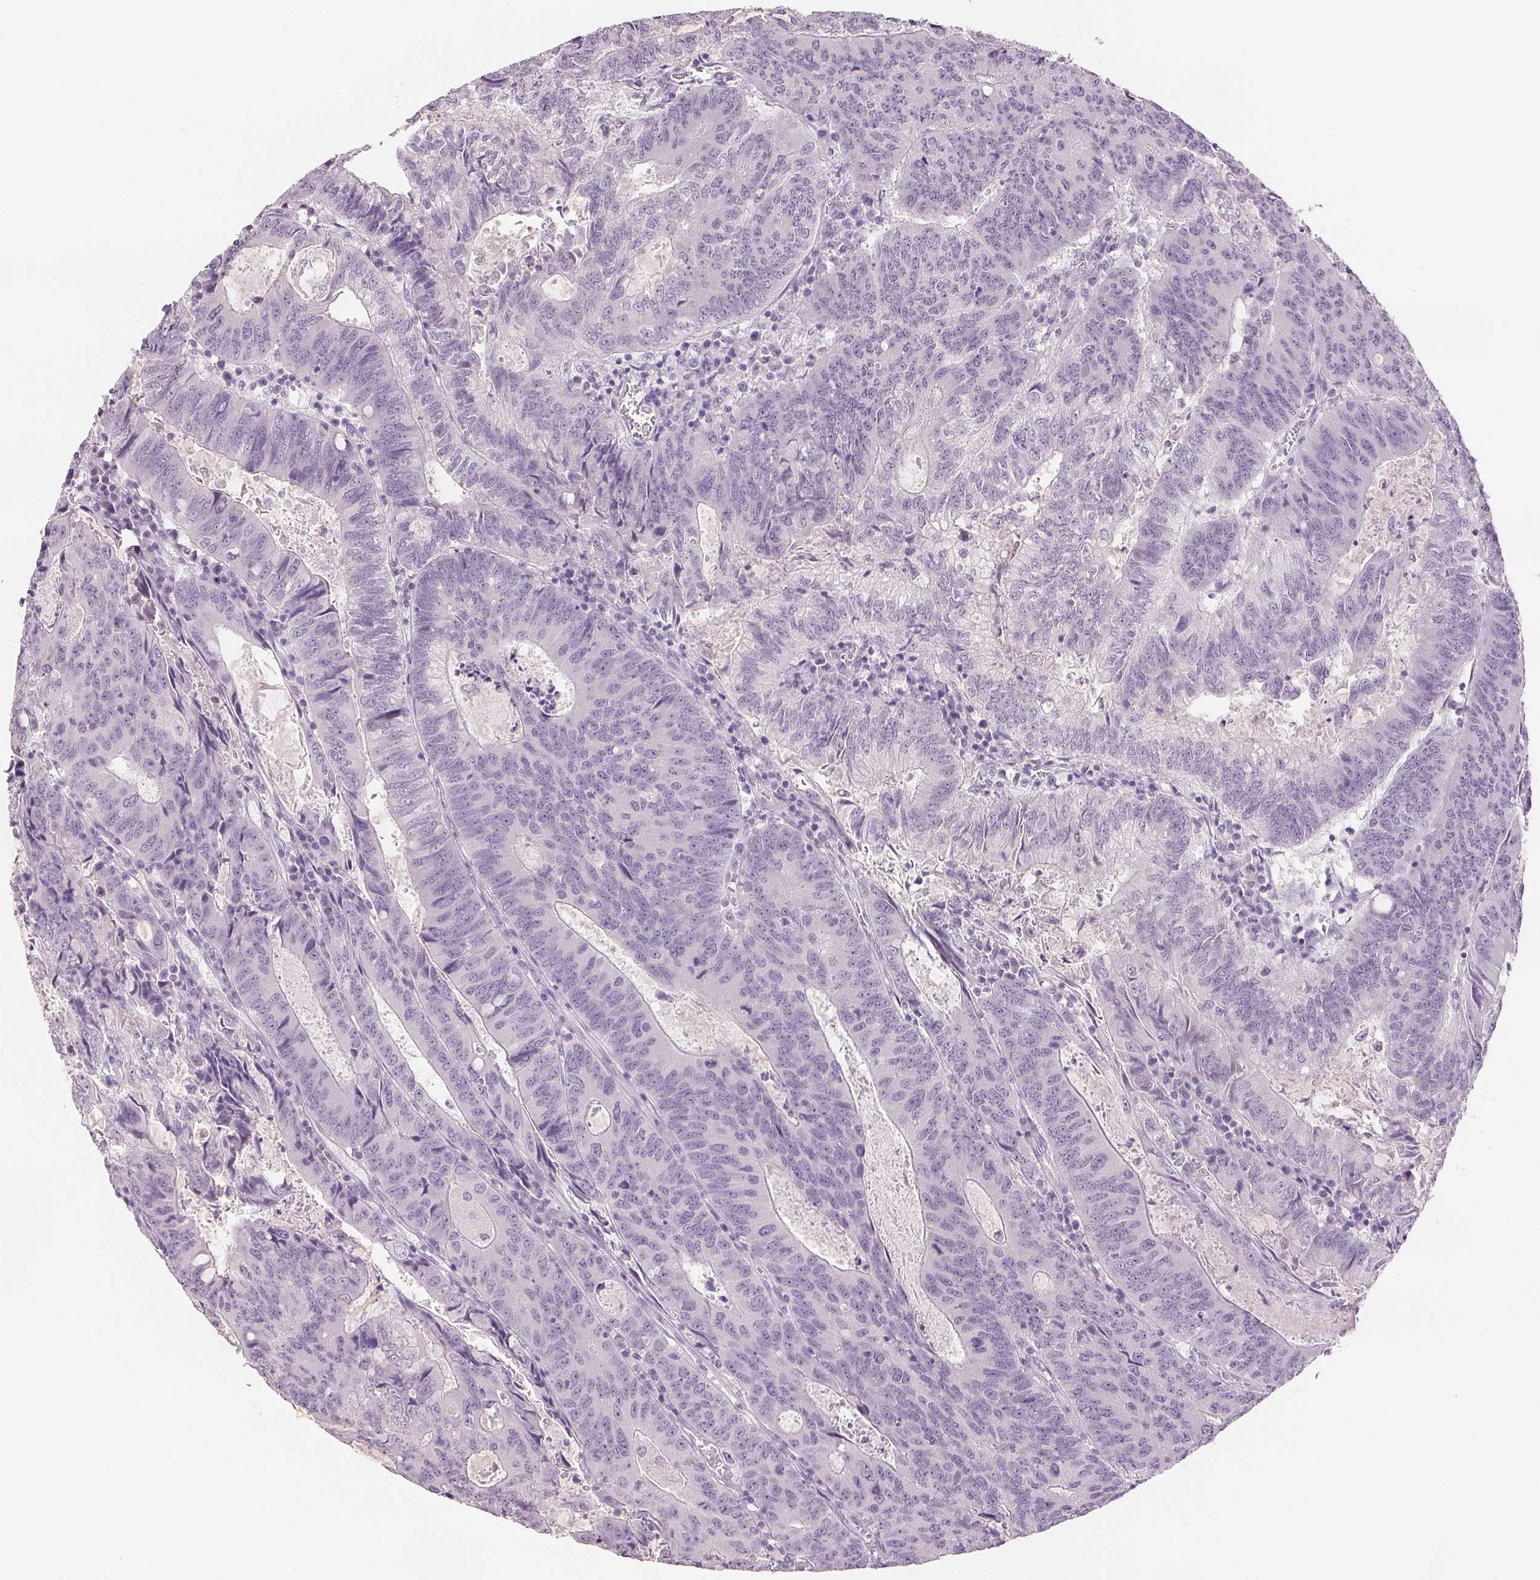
{"staining": {"intensity": "negative", "quantity": "none", "location": "none"}, "tissue": "colorectal cancer", "cell_type": "Tumor cells", "image_type": "cancer", "snomed": [{"axis": "morphology", "description": "Adenocarcinoma, NOS"}, {"axis": "topography", "description": "Colon"}], "caption": "An immunohistochemistry (IHC) image of colorectal adenocarcinoma is shown. There is no staining in tumor cells of colorectal adenocarcinoma.", "gene": "SCGN", "patient": {"sex": "male", "age": 67}}